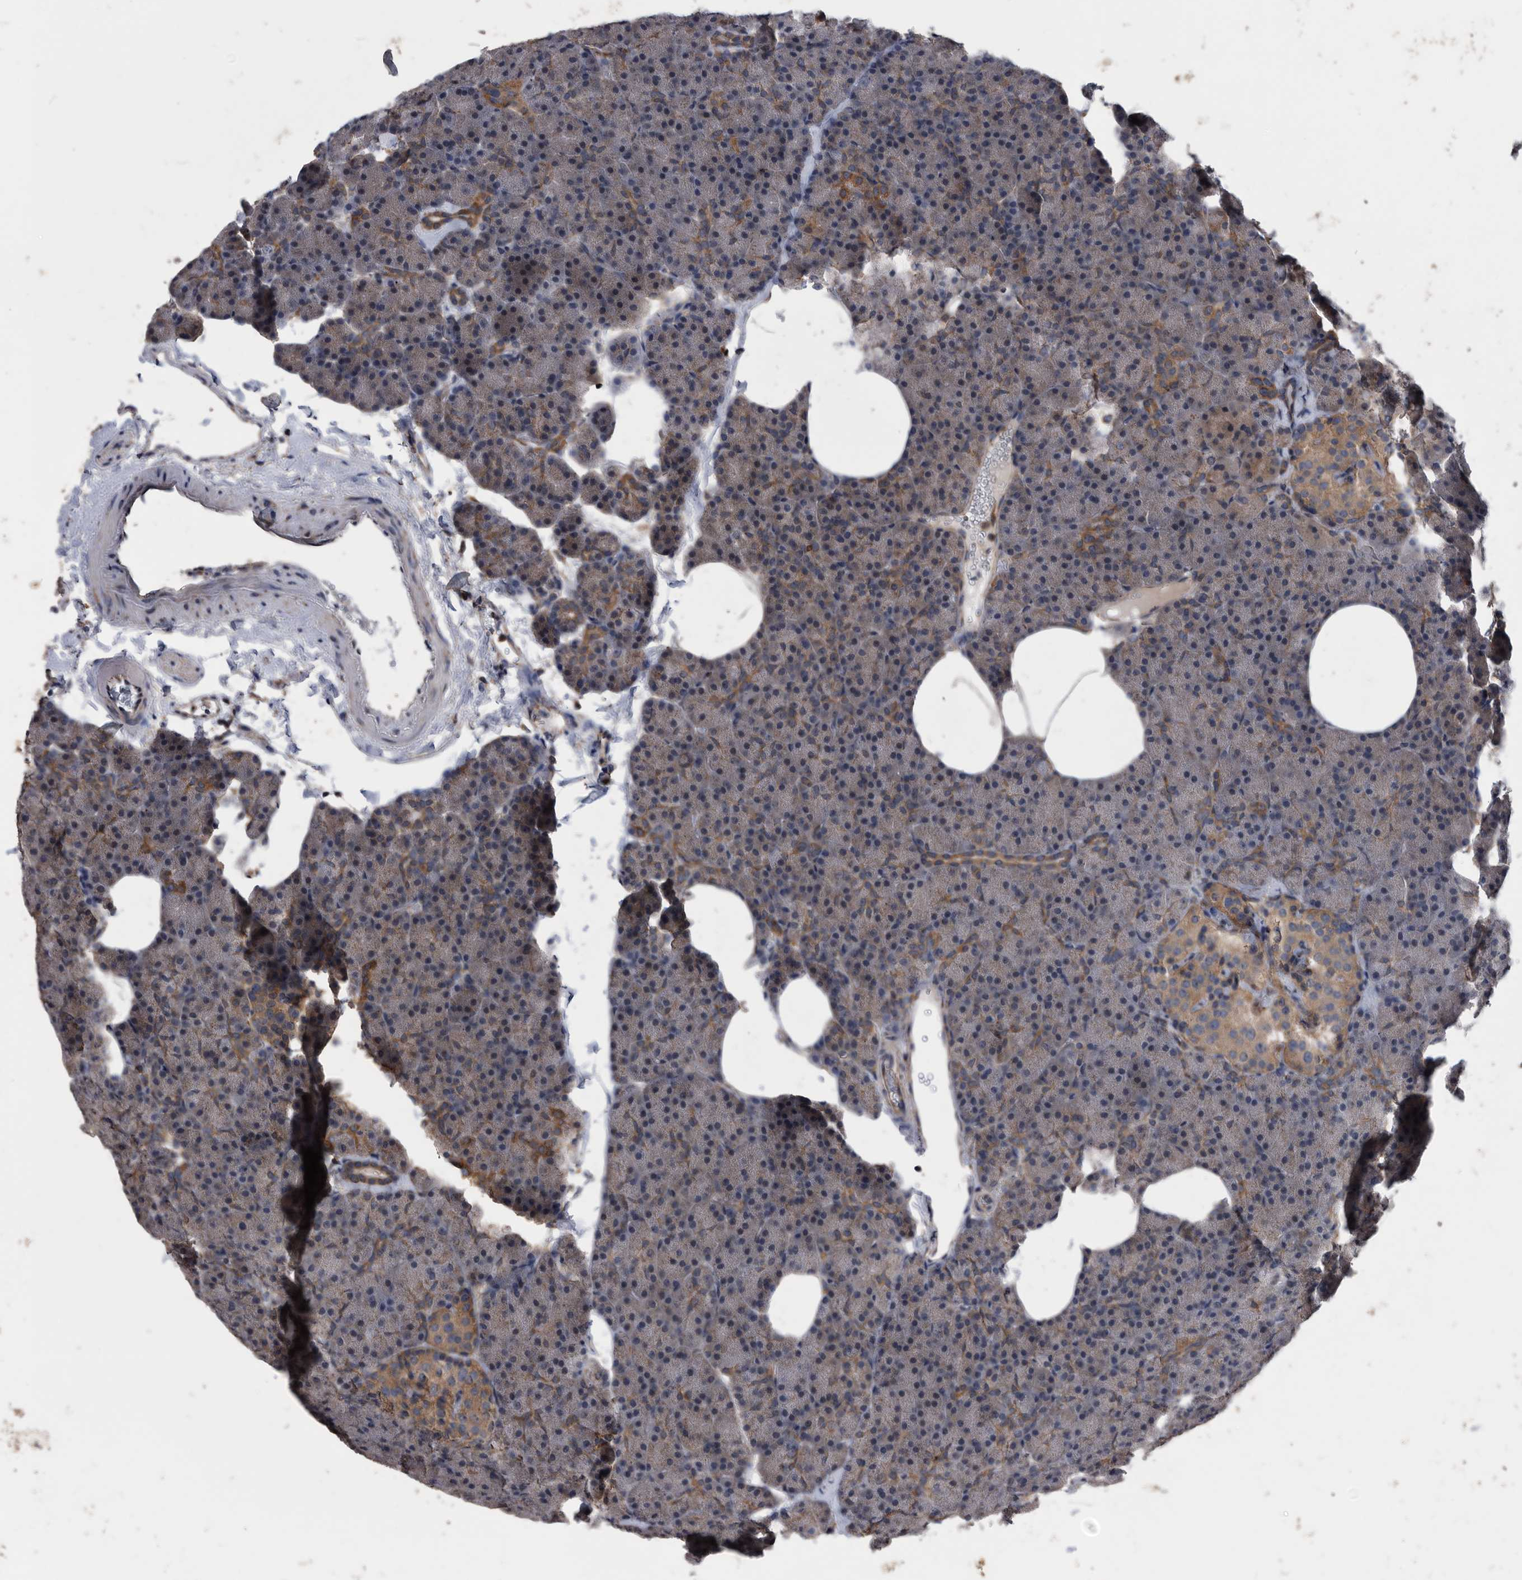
{"staining": {"intensity": "moderate", "quantity": "25%-75%", "location": "cytoplasmic/membranous"}, "tissue": "pancreas", "cell_type": "Exocrine glandular cells", "image_type": "normal", "snomed": [{"axis": "morphology", "description": "Normal tissue, NOS"}, {"axis": "morphology", "description": "Carcinoid, malignant, NOS"}, {"axis": "topography", "description": "Pancreas"}], "caption": "This is an image of IHC staining of unremarkable pancreas, which shows moderate positivity in the cytoplasmic/membranous of exocrine glandular cells.", "gene": "NRBP1", "patient": {"sex": "female", "age": 35}}